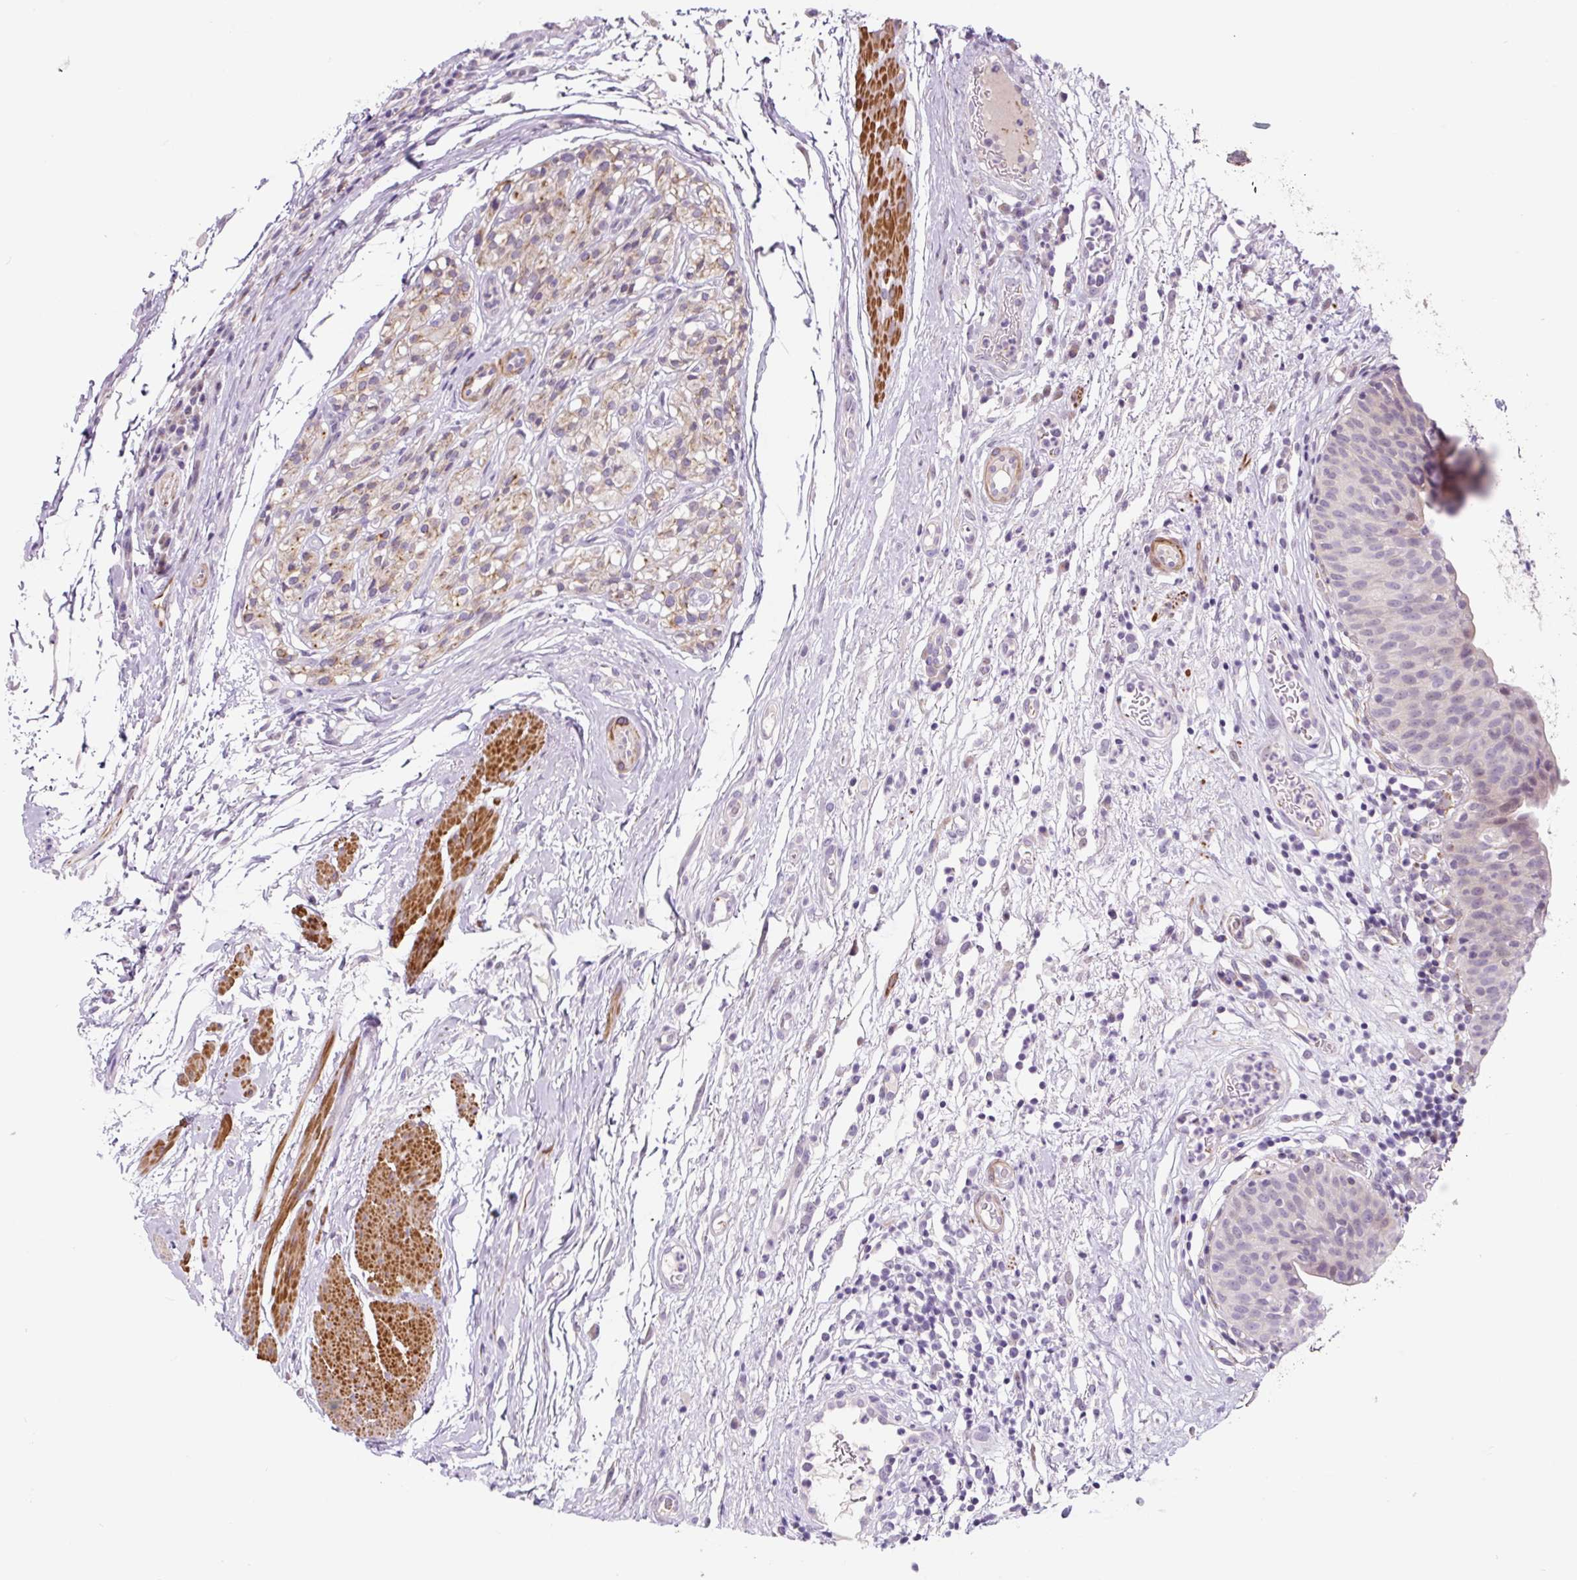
{"staining": {"intensity": "negative", "quantity": "none", "location": "none"}, "tissue": "urinary bladder", "cell_type": "Urothelial cells", "image_type": "normal", "snomed": [{"axis": "morphology", "description": "Normal tissue, NOS"}, {"axis": "morphology", "description": "Inflammation, NOS"}, {"axis": "topography", "description": "Urinary bladder"}], "caption": "Urinary bladder was stained to show a protein in brown. There is no significant positivity in urothelial cells. (DAB IHC, high magnification).", "gene": "CCL25", "patient": {"sex": "male", "age": 57}}